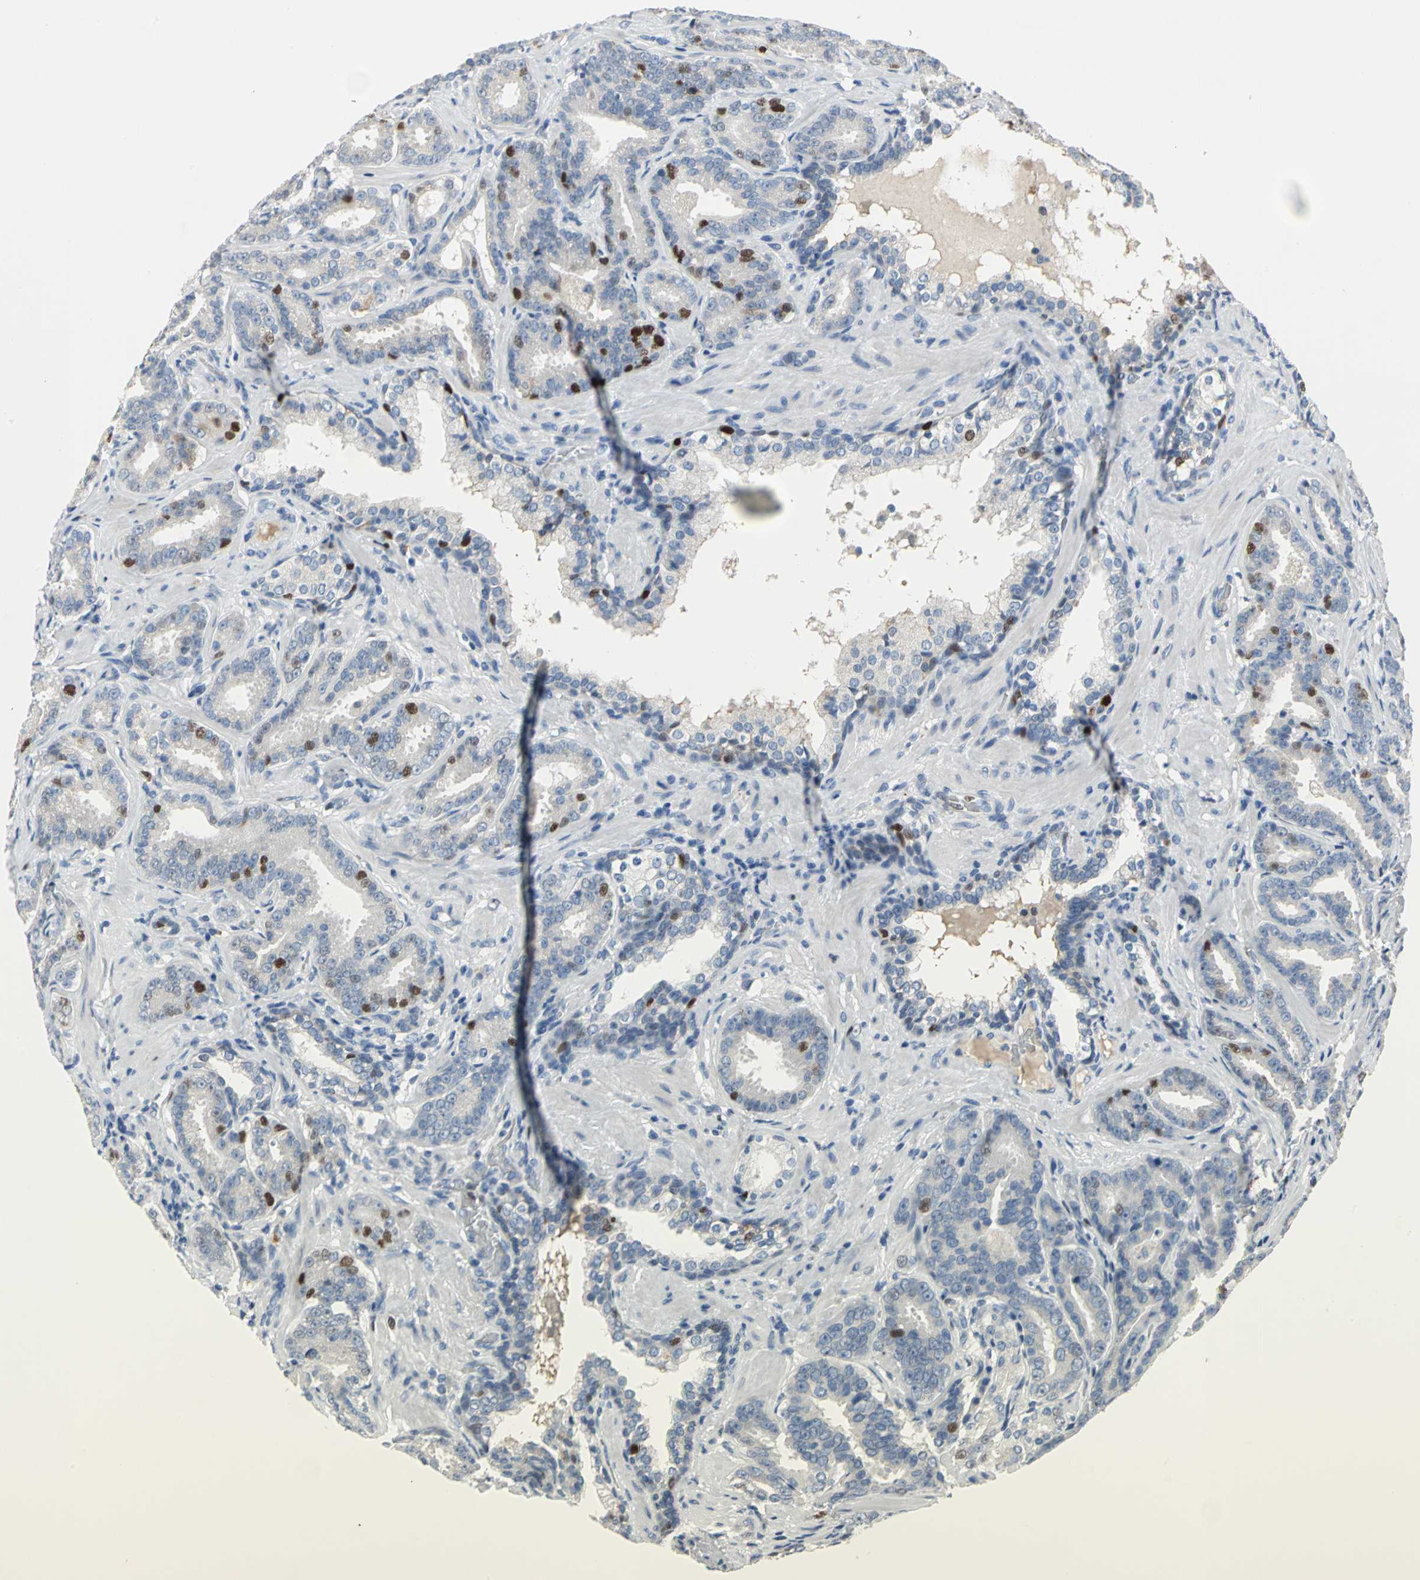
{"staining": {"intensity": "strong", "quantity": "<25%", "location": "nuclear"}, "tissue": "prostate cancer", "cell_type": "Tumor cells", "image_type": "cancer", "snomed": [{"axis": "morphology", "description": "Adenocarcinoma, Low grade"}, {"axis": "topography", "description": "Prostate"}], "caption": "Immunohistochemical staining of prostate cancer (adenocarcinoma (low-grade)) exhibits strong nuclear protein expression in approximately <25% of tumor cells. (DAB (3,3'-diaminobenzidine) IHC with brightfield microscopy, high magnification).", "gene": "MCM4", "patient": {"sex": "male", "age": 59}}